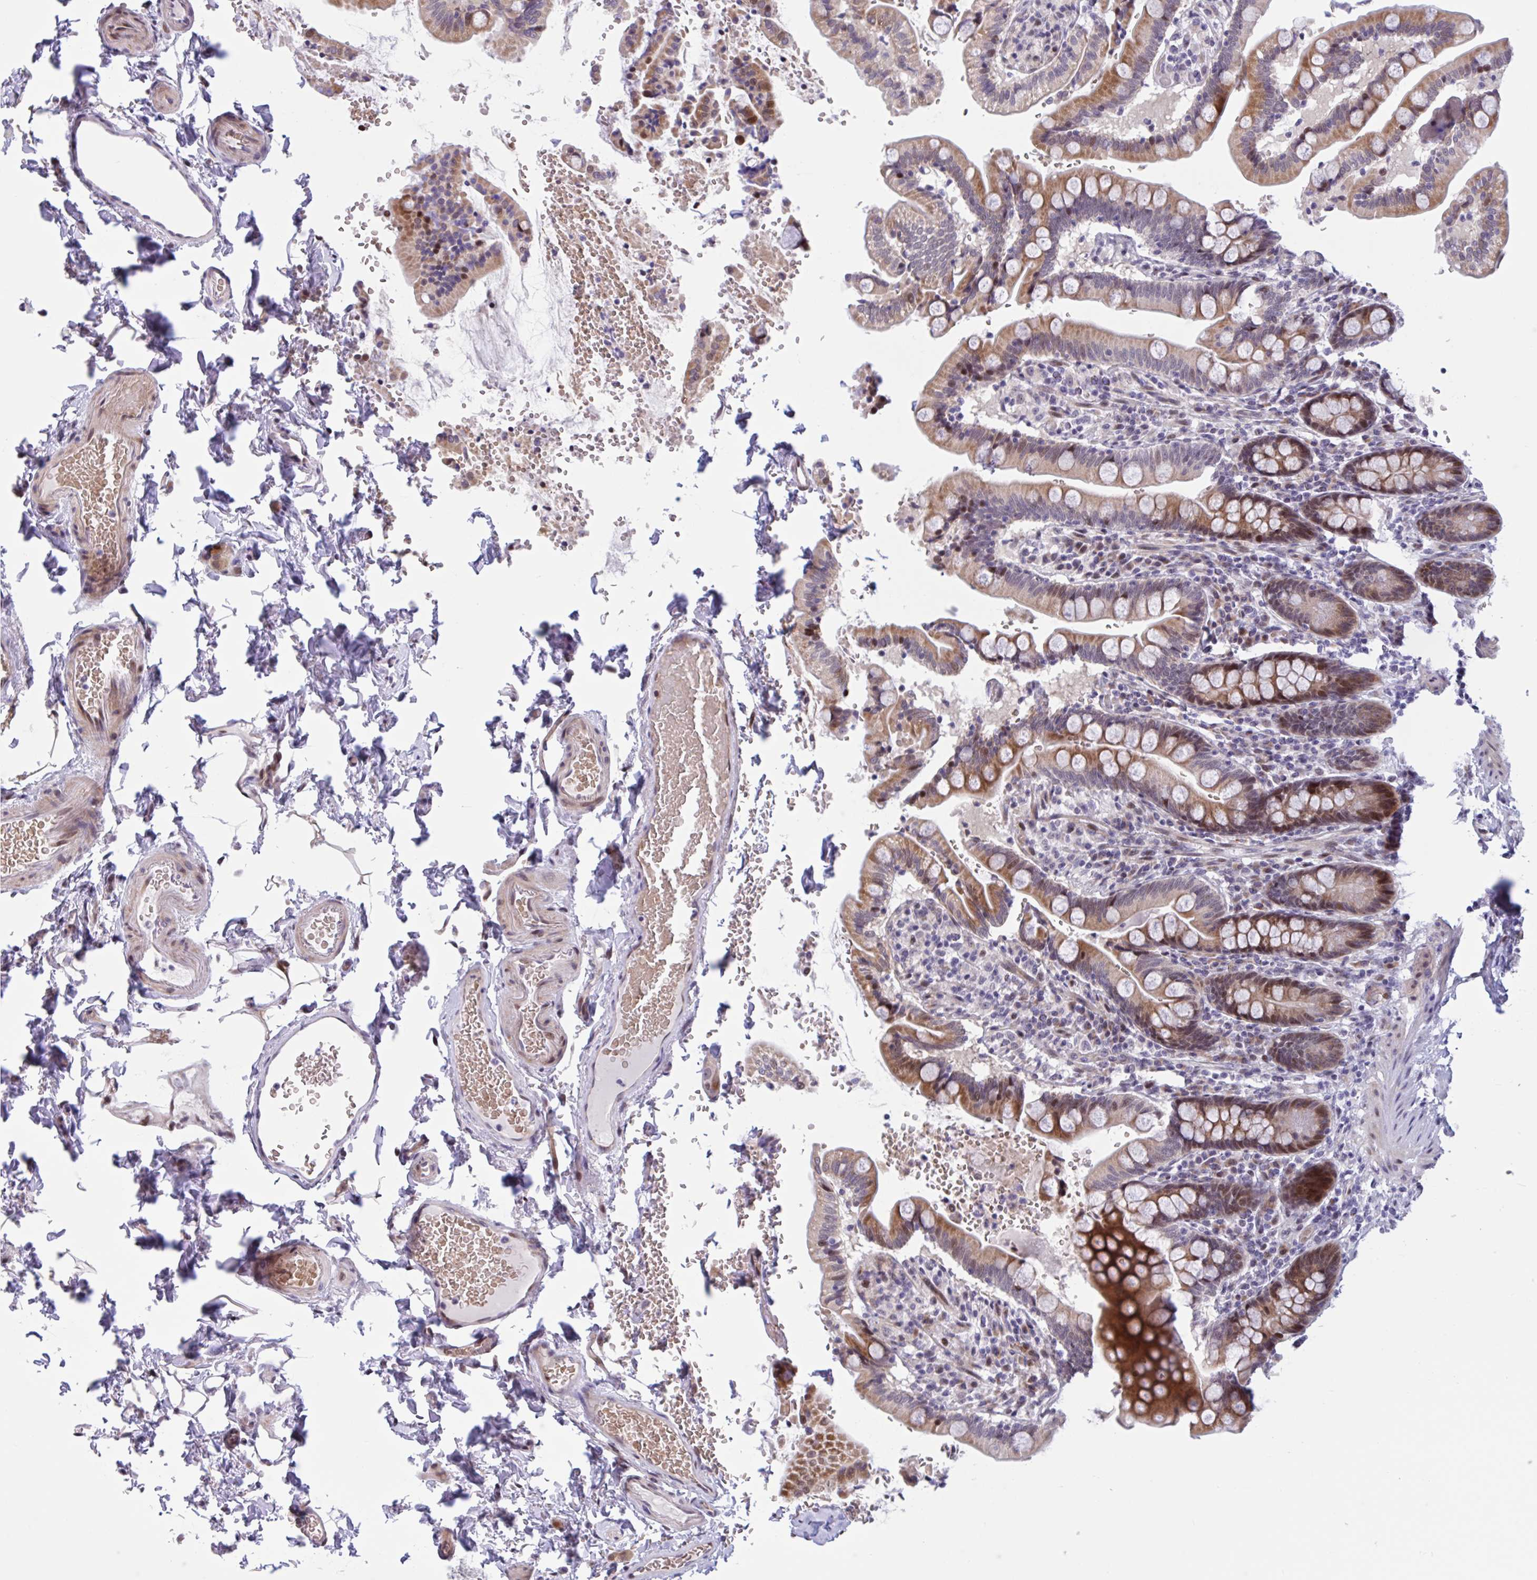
{"staining": {"intensity": "moderate", "quantity": ">75%", "location": "cytoplasmic/membranous,nuclear"}, "tissue": "small intestine", "cell_type": "Glandular cells", "image_type": "normal", "snomed": [{"axis": "morphology", "description": "Normal tissue, NOS"}, {"axis": "topography", "description": "Small intestine"}], "caption": "Protein analysis of unremarkable small intestine displays moderate cytoplasmic/membranous,nuclear expression in about >75% of glandular cells. (Stains: DAB in brown, nuclei in blue, Microscopy: brightfield microscopy at high magnification).", "gene": "RBL1", "patient": {"sex": "female", "age": 64}}